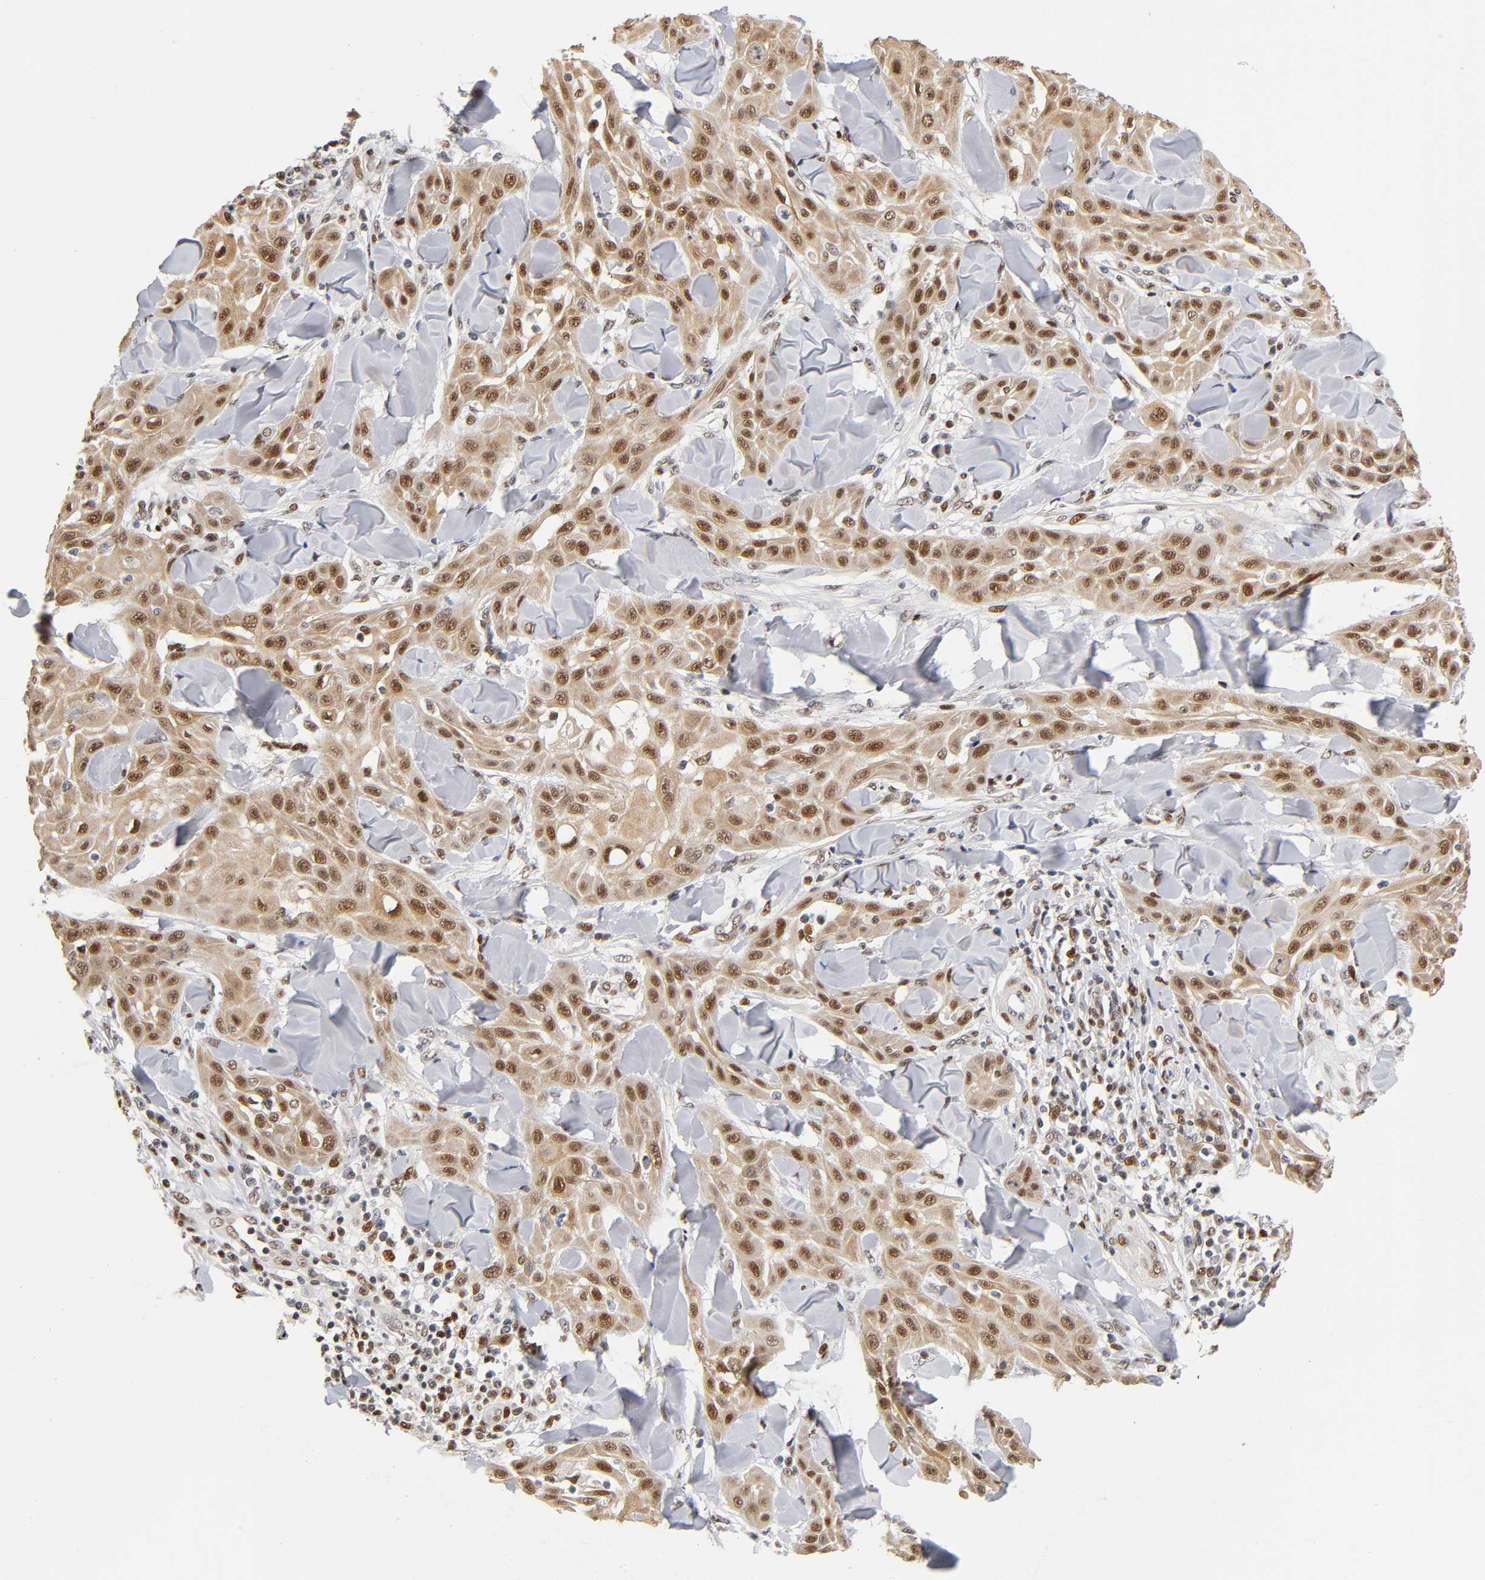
{"staining": {"intensity": "moderate", "quantity": ">75%", "location": "cytoplasmic/membranous,nuclear"}, "tissue": "skin cancer", "cell_type": "Tumor cells", "image_type": "cancer", "snomed": [{"axis": "morphology", "description": "Squamous cell carcinoma, NOS"}, {"axis": "topography", "description": "Skin"}], "caption": "Immunohistochemistry (IHC) staining of squamous cell carcinoma (skin), which shows medium levels of moderate cytoplasmic/membranous and nuclear staining in about >75% of tumor cells indicating moderate cytoplasmic/membranous and nuclear protein staining. The staining was performed using DAB (brown) for protein detection and nuclei were counterstained in hematoxylin (blue).", "gene": "NR3C1", "patient": {"sex": "male", "age": 24}}